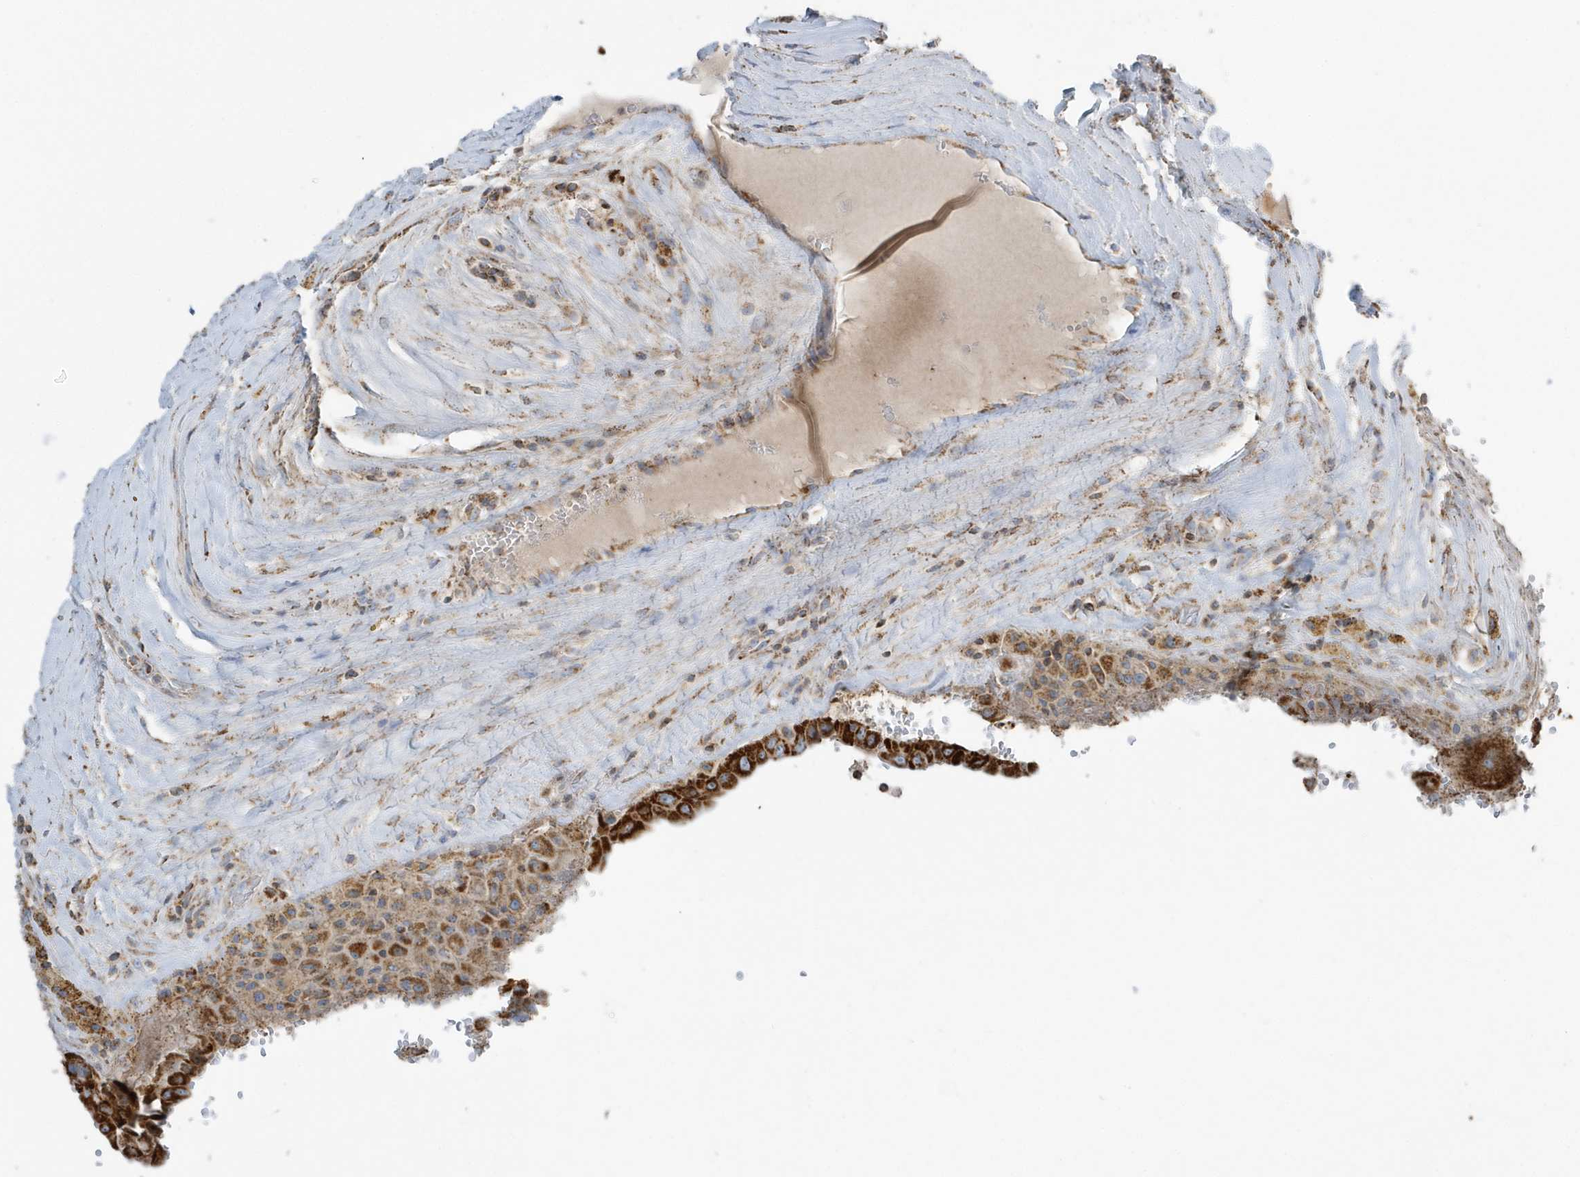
{"staining": {"intensity": "strong", "quantity": ">75%", "location": "cytoplasmic/membranous"}, "tissue": "thyroid cancer", "cell_type": "Tumor cells", "image_type": "cancer", "snomed": [{"axis": "morphology", "description": "Papillary adenocarcinoma, NOS"}, {"axis": "topography", "description": "Thyroid gland"}], "caption": "Approximately >75% of tumor cells in papillary adenocarcinoma (thyroid) exhibit strong cytoplasmic/membranous protein expression as visualized by brown immunohistochemical staining.", "gene": "RAB11FIP3", "patient": {"sex": "male", "age": 77}}